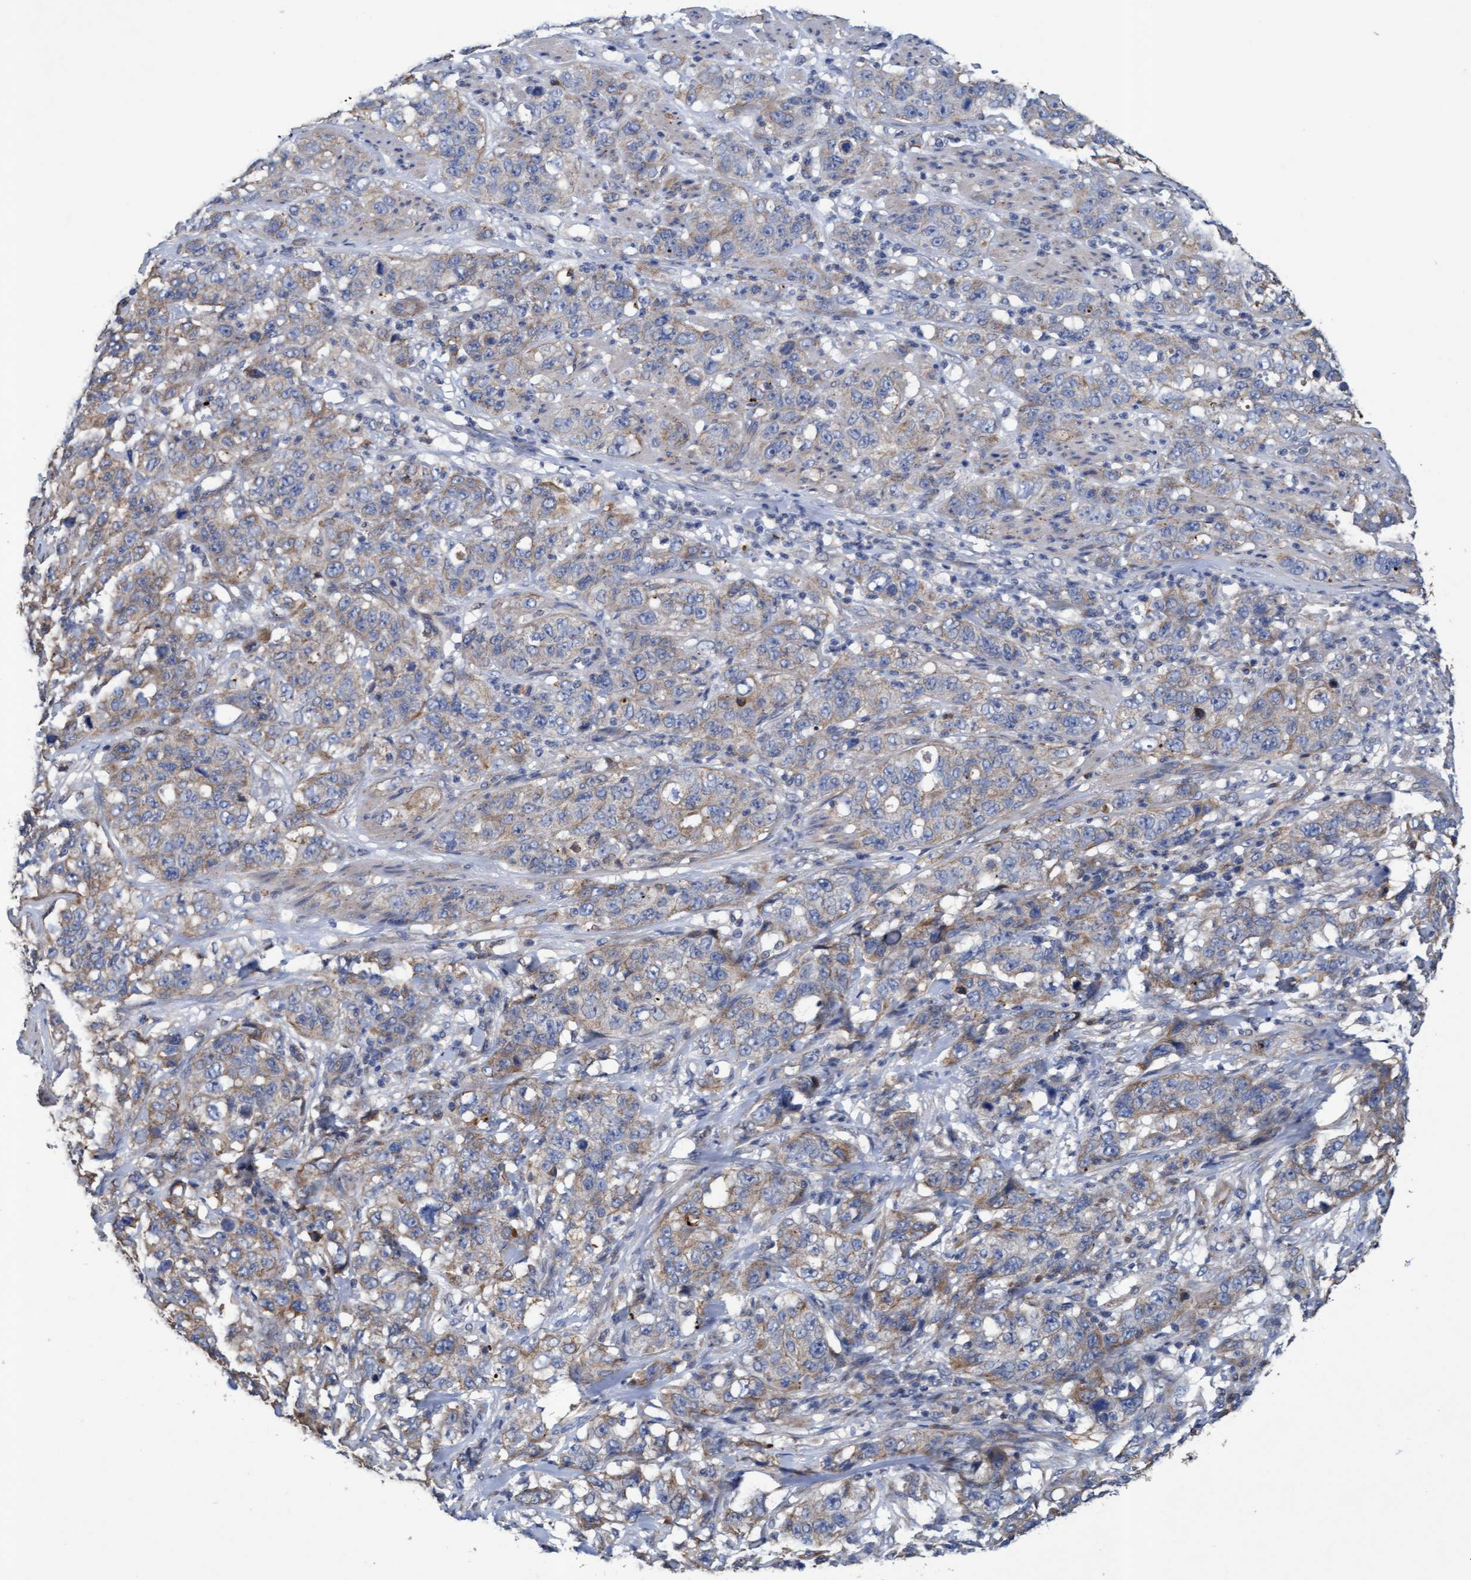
{"staining": {"intensity": "weak", "quantity": "25%-75%", "location": "cytoplasmic/membranous"}, "tissue": "stomach cancer", "cell_type": "Tumor cells", "image_type": "cancer", "snomed": [{"axis": "morphology", "description": "Adenocarcinoma, NOS"}, {"axis": "topography", "description": "Stomach"}], "caption": "The immunohistochemical stain shows weak cytoplasmic/membranous positivity in tumor cells of stomach cancer tissue.", "gene": "MRPL38", "patient": {"sex": "male", "age": 48}}